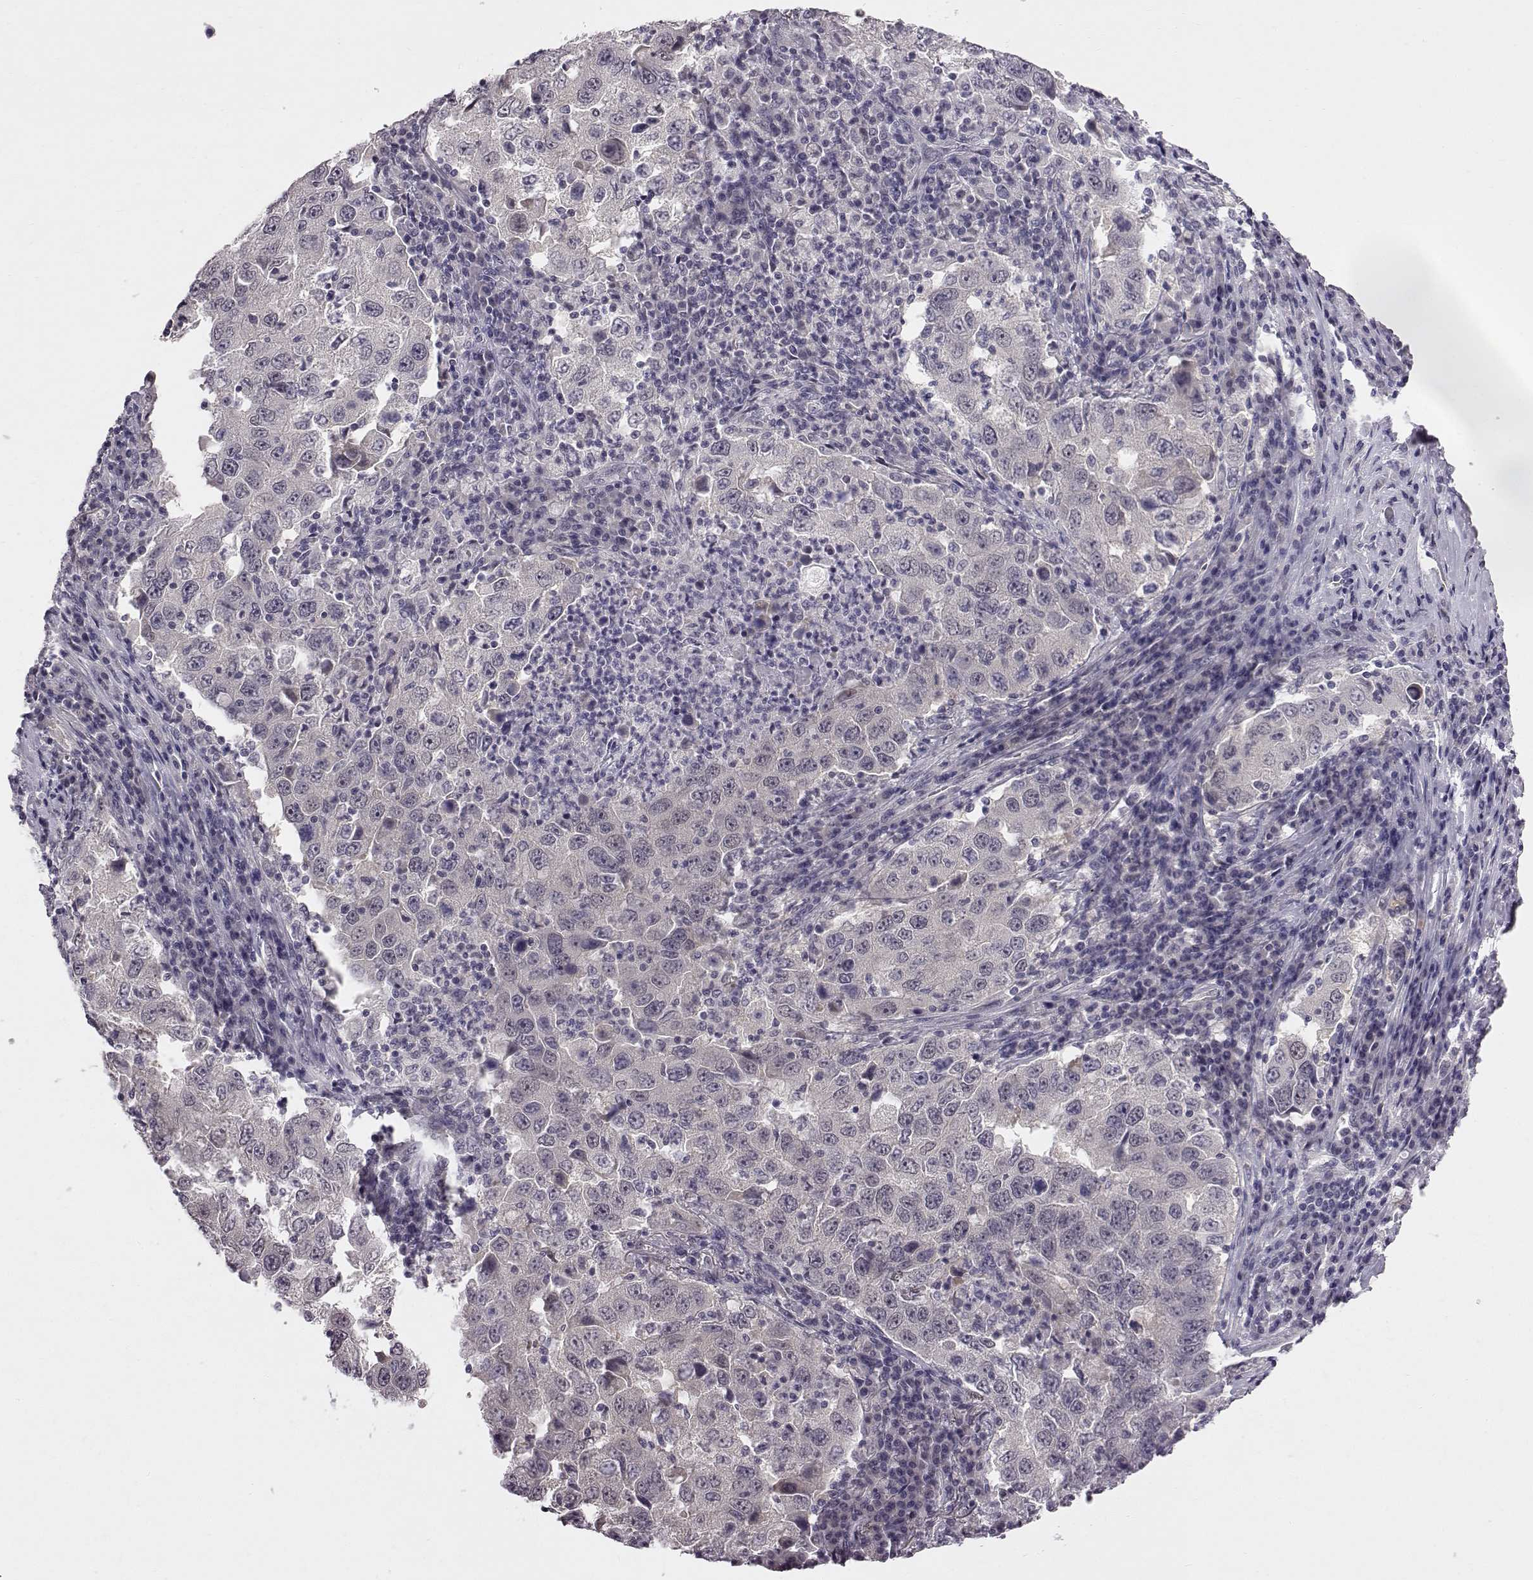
{"staining": {"intensity": "weak", "quantity": "<25%", "location": "cytoplasmic/membranous"}, "tissue": "lung cancer", "cell_type": "Tumor cells", "image_type": "cancer", "snomed": [{"axis": "morphology", "description": "Adenocarcinoma, NOS"}, {"axis": "topography", "description": "Lung"}], "caption": "A histopathology image of lung cancer (adenocarcinoma) stained for a protein reveals no brown staining in tumor cells. Nuclei are stained in blue.", "gene": "C10orf62", "patient": {"sex": "male", "age": 73}}